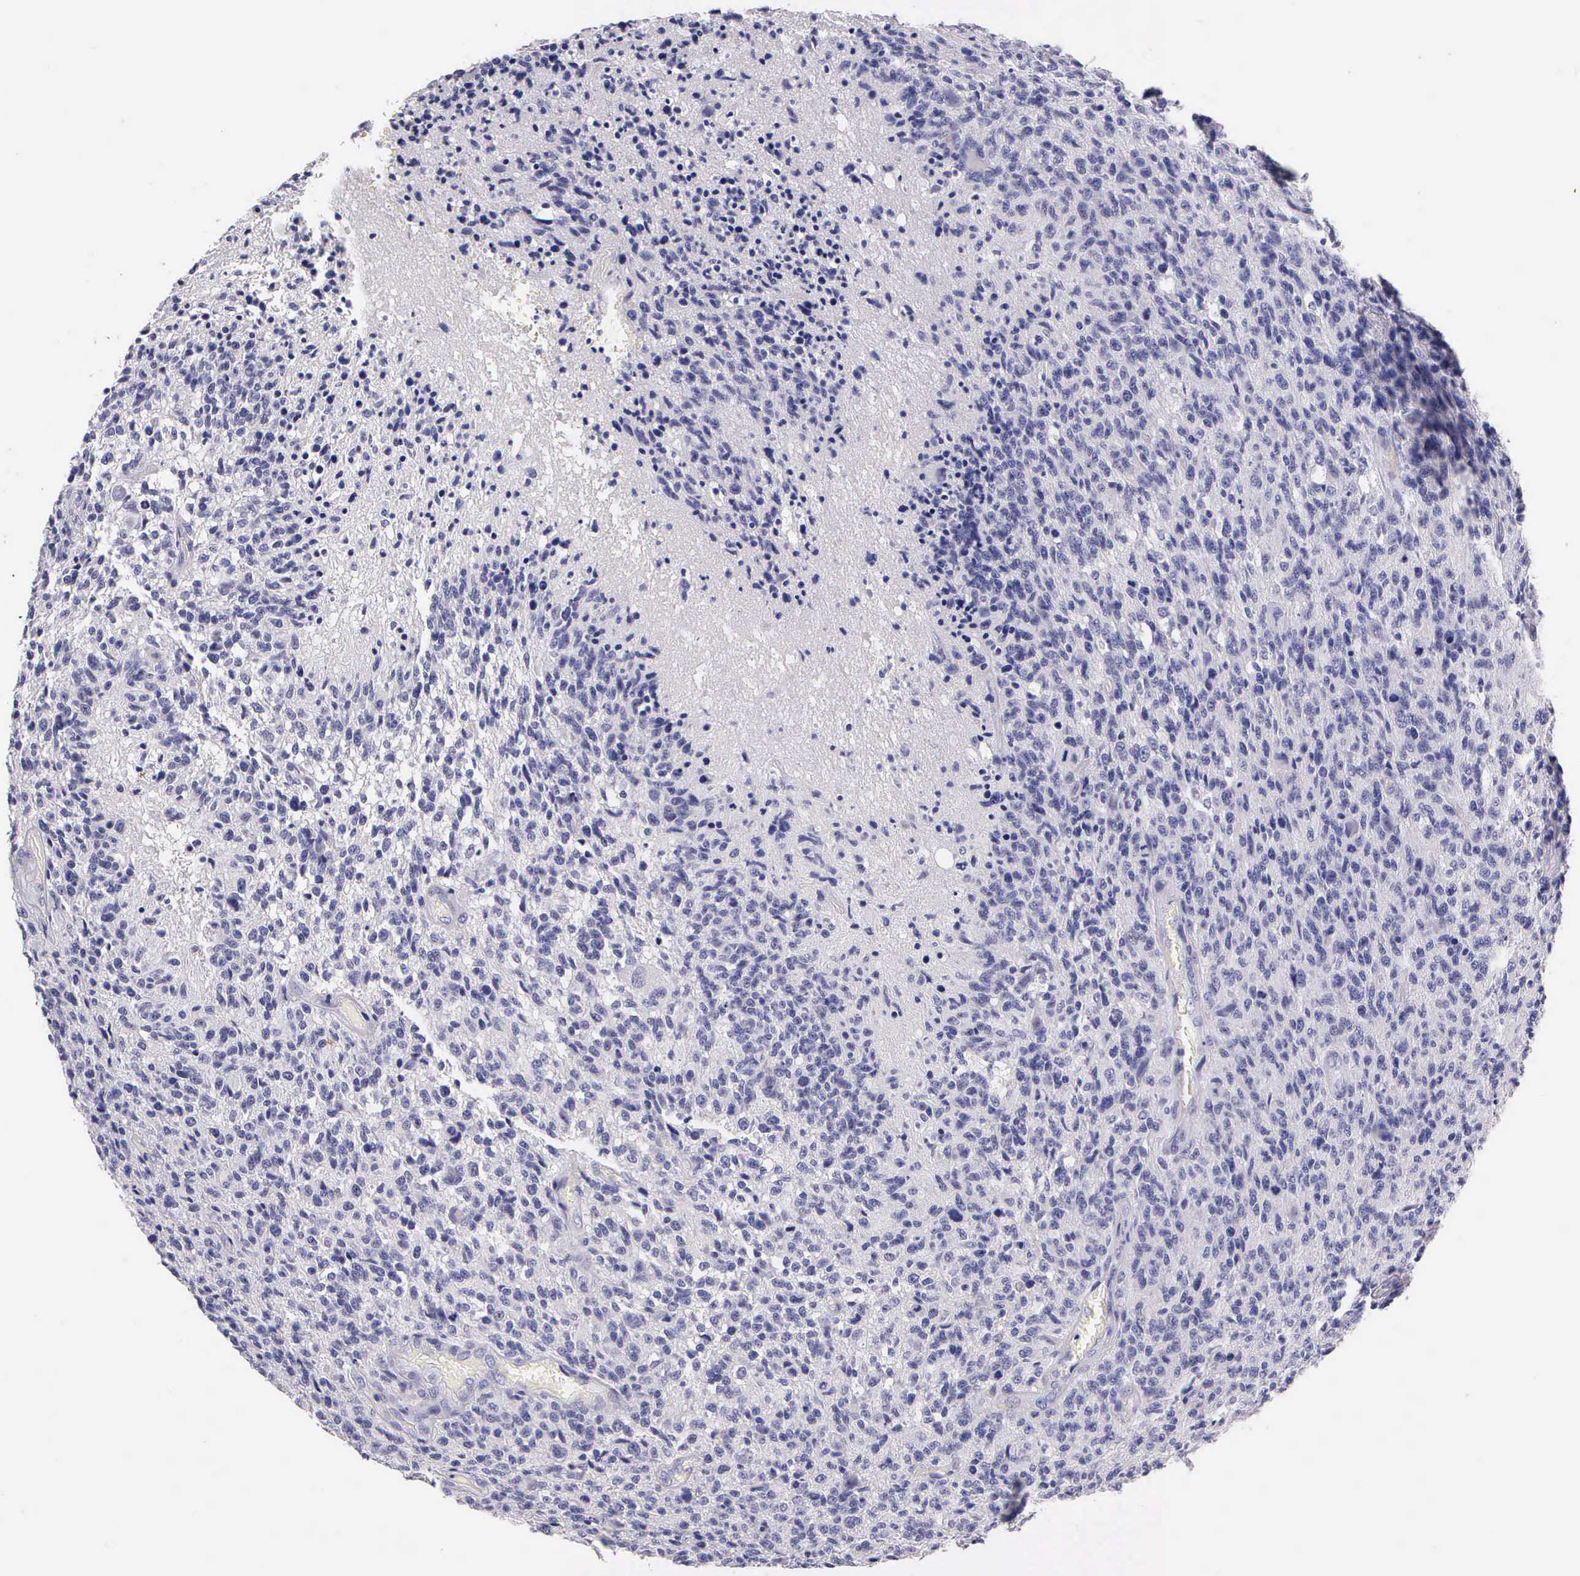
{"staining": {"intensity": "negative", "quantity": "none", "location": "none"}, "tissue": "glioma", "cell_type": "Tumor cells", "image_type": "cancer", "snomed": [{"axis": "morphology", "description": "Glioma, malignant, High grade"}, {"axis": "topography", "description": "Brain"}], "caption": "IHC micrograph of neoplastic tissue: malignant high-grade glioma stained with DAB (3,3'-diaminobenzidine) shows no significant protein expression in tumor cells.", "gene": "KRT17", "patient": {"sex": "male", "age": 36}}